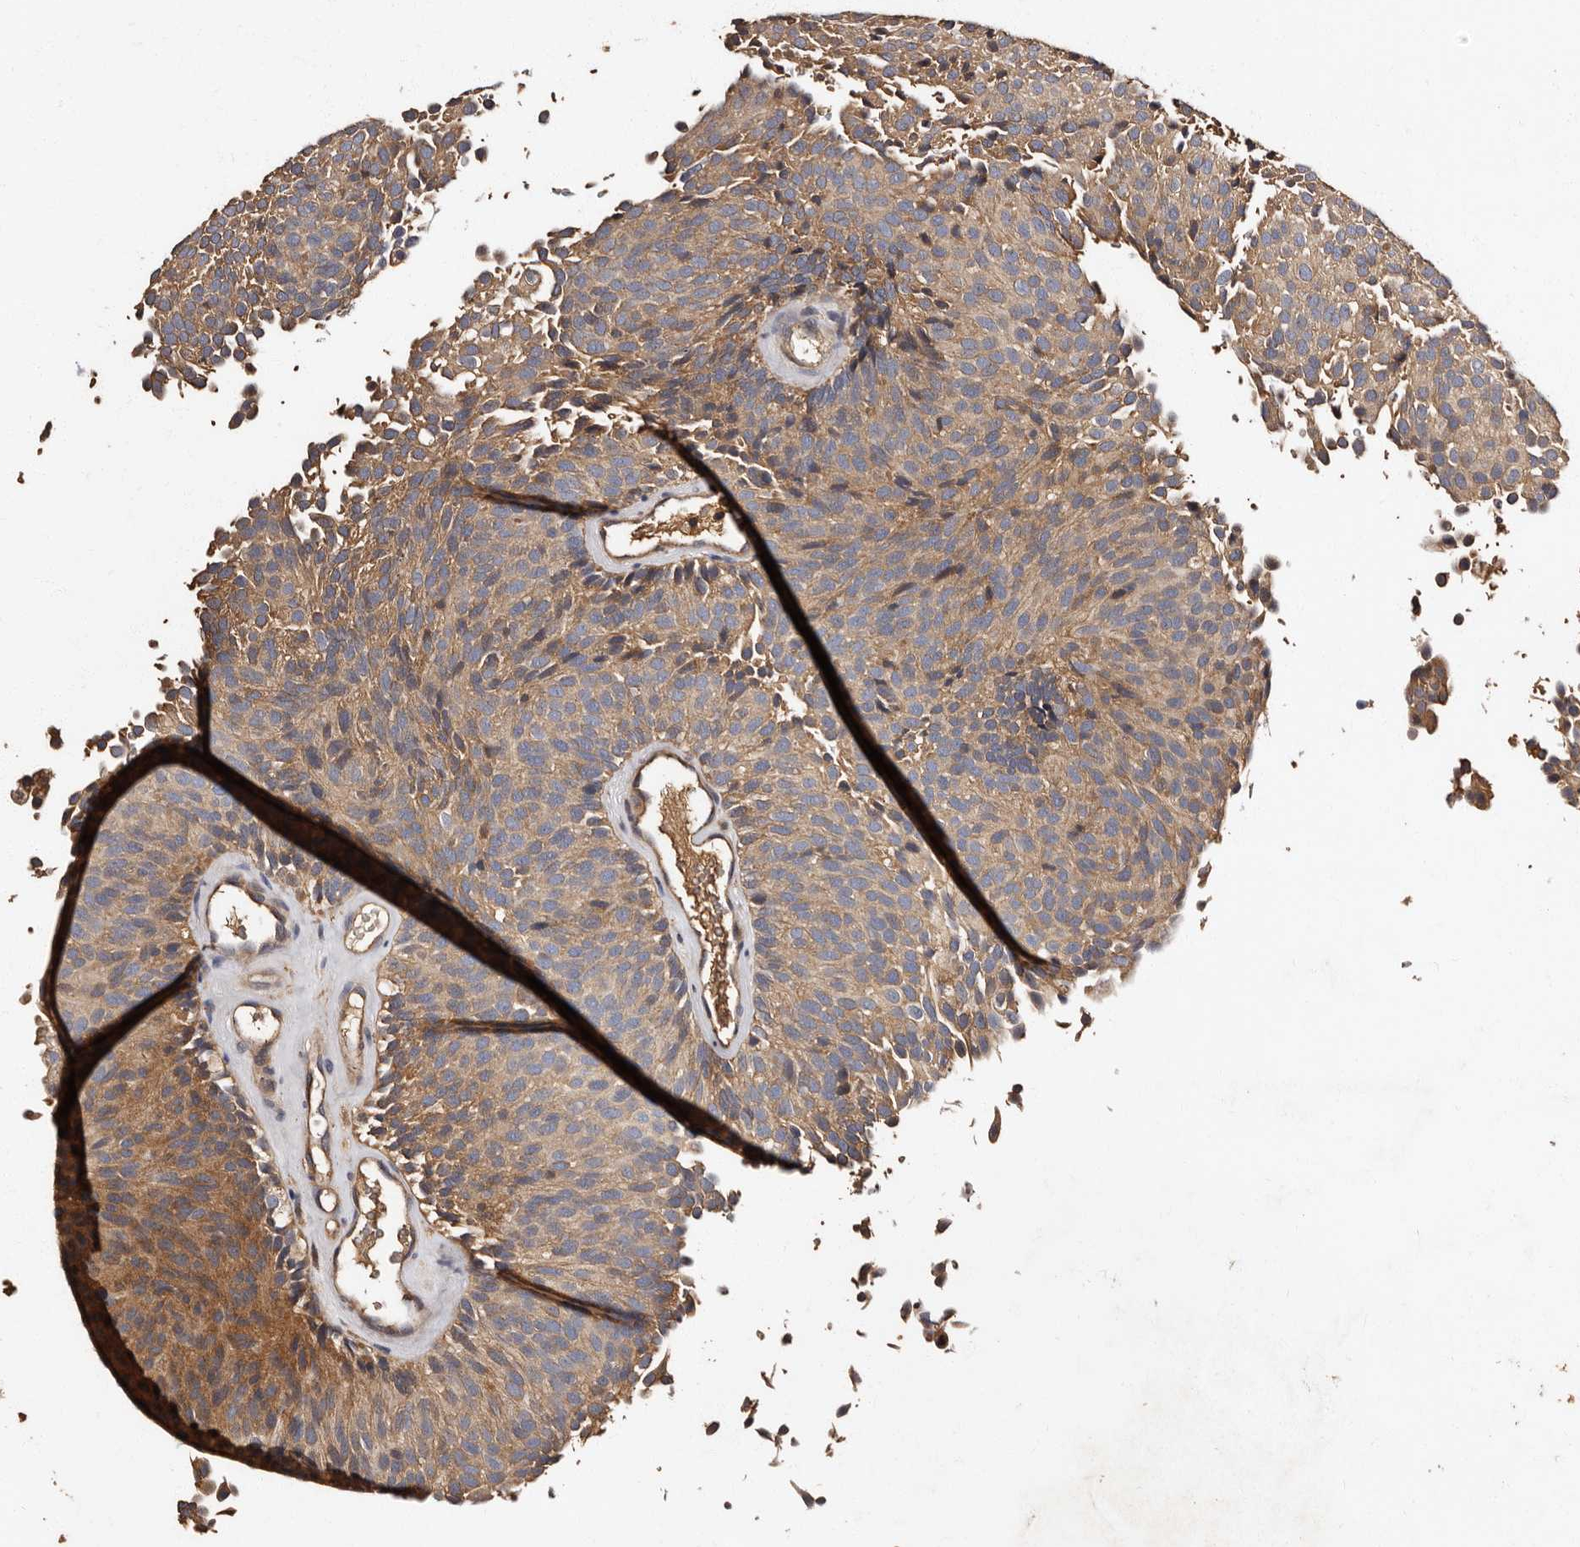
{"staining": {"intensity": "moderate", "quantity": ">75%", "location": "cytoplasmic/membranous"}, "tissue": "urothelial cancer", "cell_type": "Tumor cells", "image_type": "cancer", "snomed": [{"axis": "morphology", "description": "Urothelial carcinoma, Low grade"}, {"axis": "topography", "description": "Urinary bladder"}], "caption": "Urothelial carcinoma (low-grade) stained for a protein displays moderate cytoplasmic/membranous positivity in tumor cells.", "gene": "ADCK5", "patient": {"sex": "male", "age": 78}}